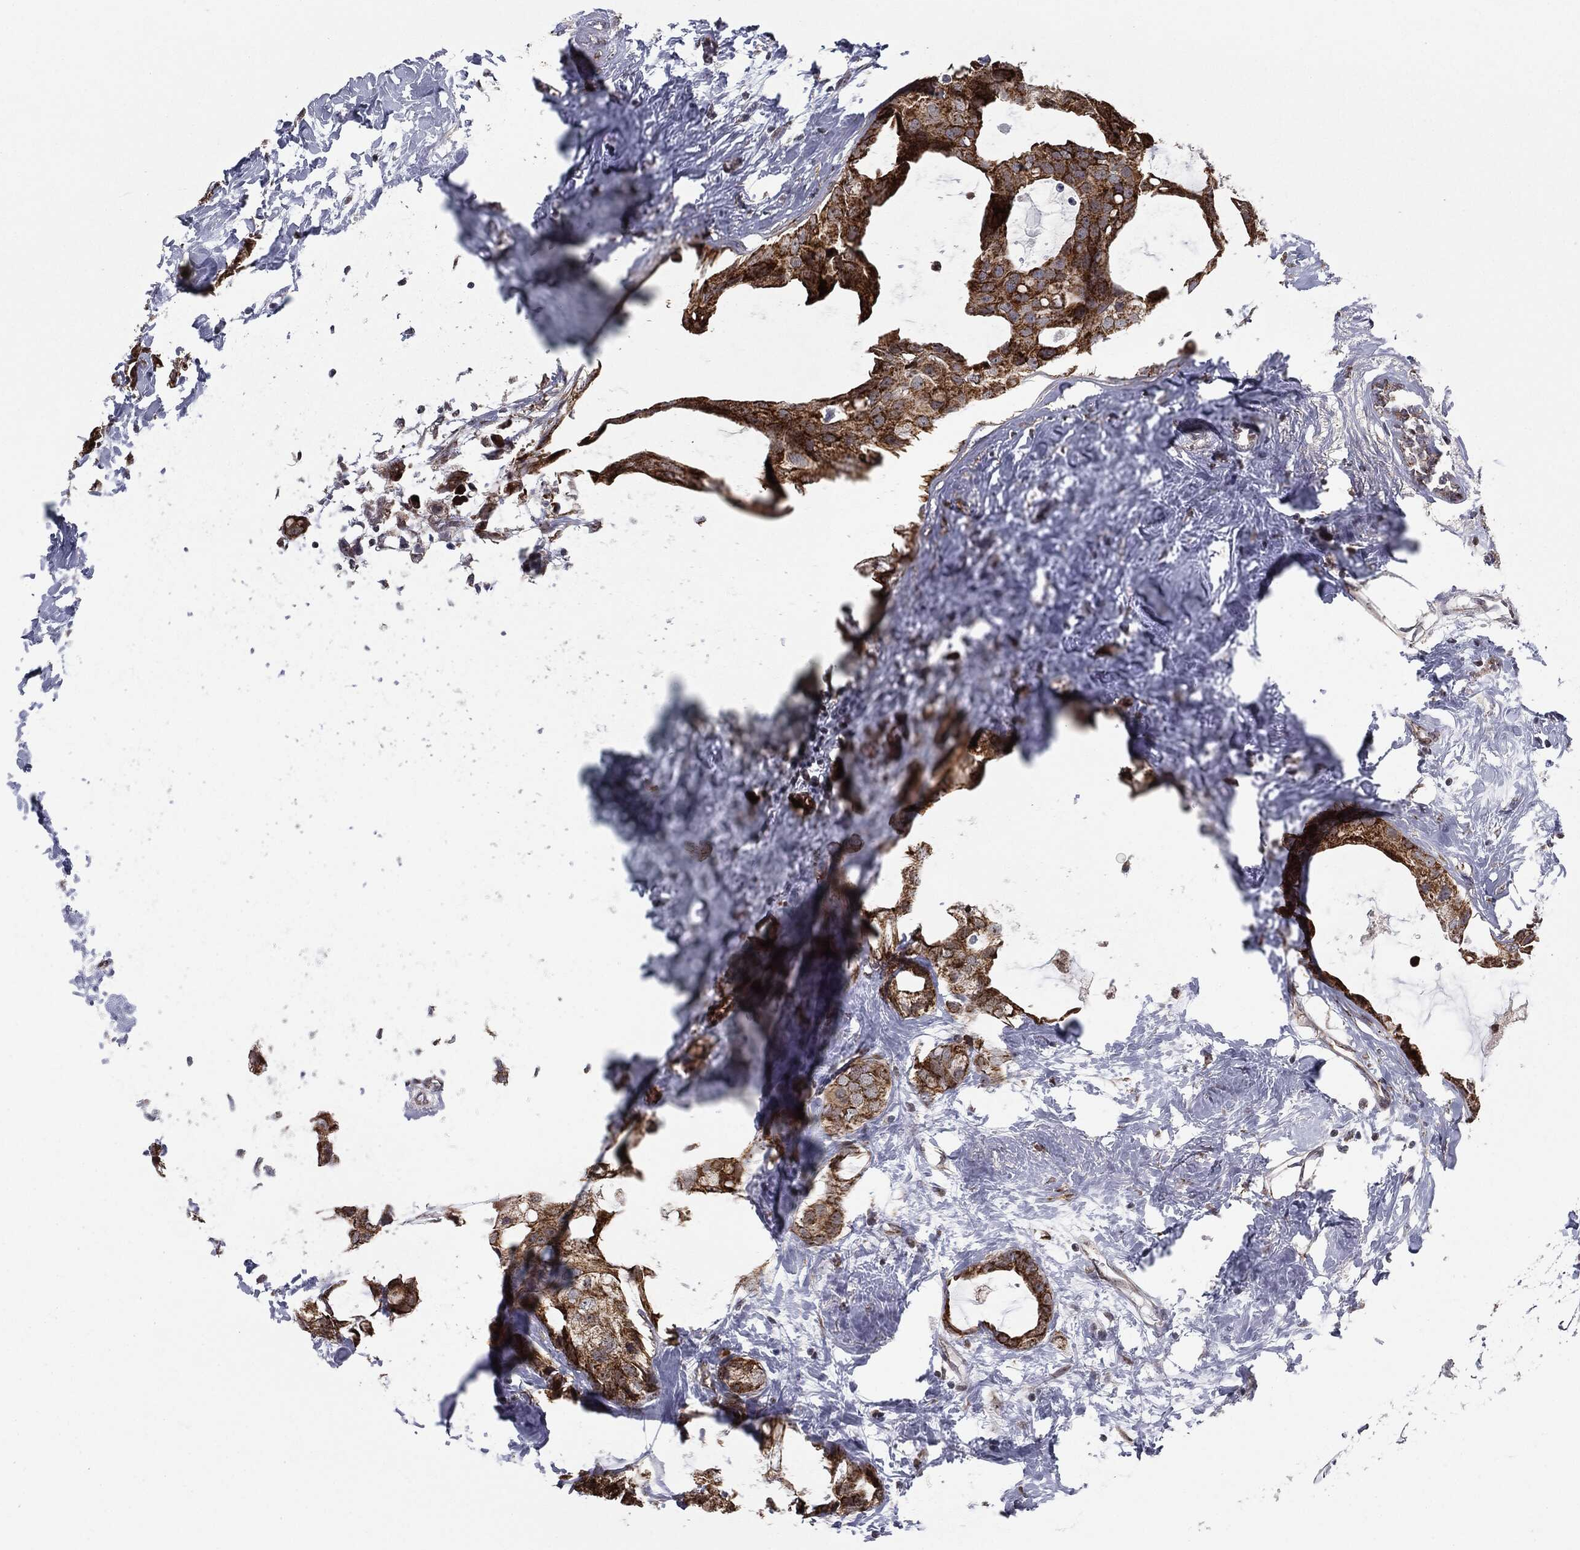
{"staining": {"intensity": "strong", "quantity": ">75%", "location": "cytoplasmic/membranous"}, "tissue": "breast cancer", "cell_type": "Tumor cells", "image_type": "cancer", "snomed": [{"axis": "morphology", "description": "Duct carcinoma"}, {"axis": "topography", "description": "Breast"}], "caption": "DAB (3,3'-diaminobenzidine) immunohistochemical staining of human breast cancer displays strong cytoplasmic/membranous protein staining in approximately >75% of tumor cells.", "gene": "CHCHD2", "patient": {"sex": "female", "age": 45}}